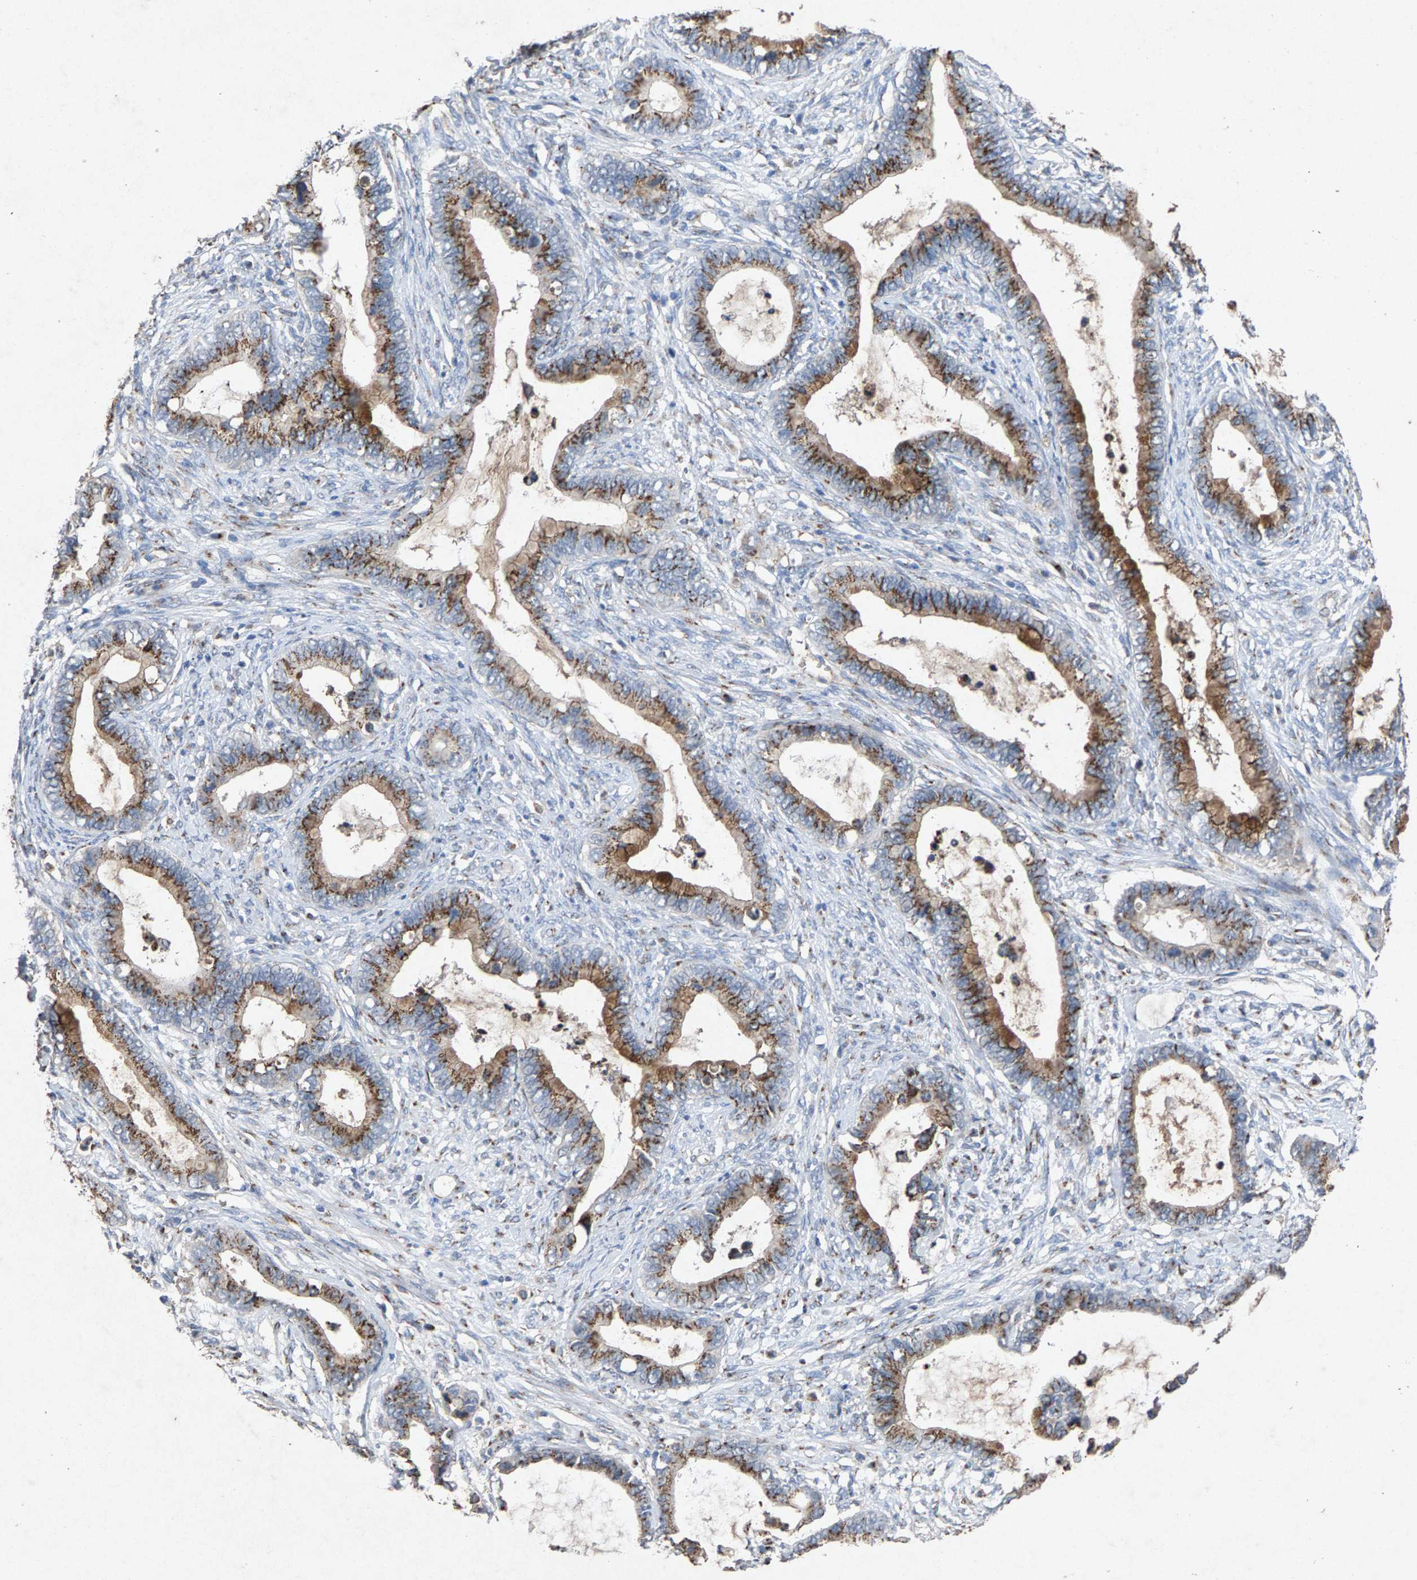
{"staining": {"intensity": "moderate", "quantity": ">75%", "location": "cytoplasmic/membranous"}, "tissue": "cervical cancer", "cell_type": "Tumor cells", "image_type": "cancer", "snomed": [{"axis": "morphology", "description": "Adenocarcinoma, NOS"}, {"axis": "topography", "description": "Cervix"}], "caption": "Moderate cytoplasmic/membranous expression is seen in about >75% of tumor cells in adenocarcinoma (cervical).", "gene": "MAN2A1", "patient": {"sex": "female", "age": 44}}